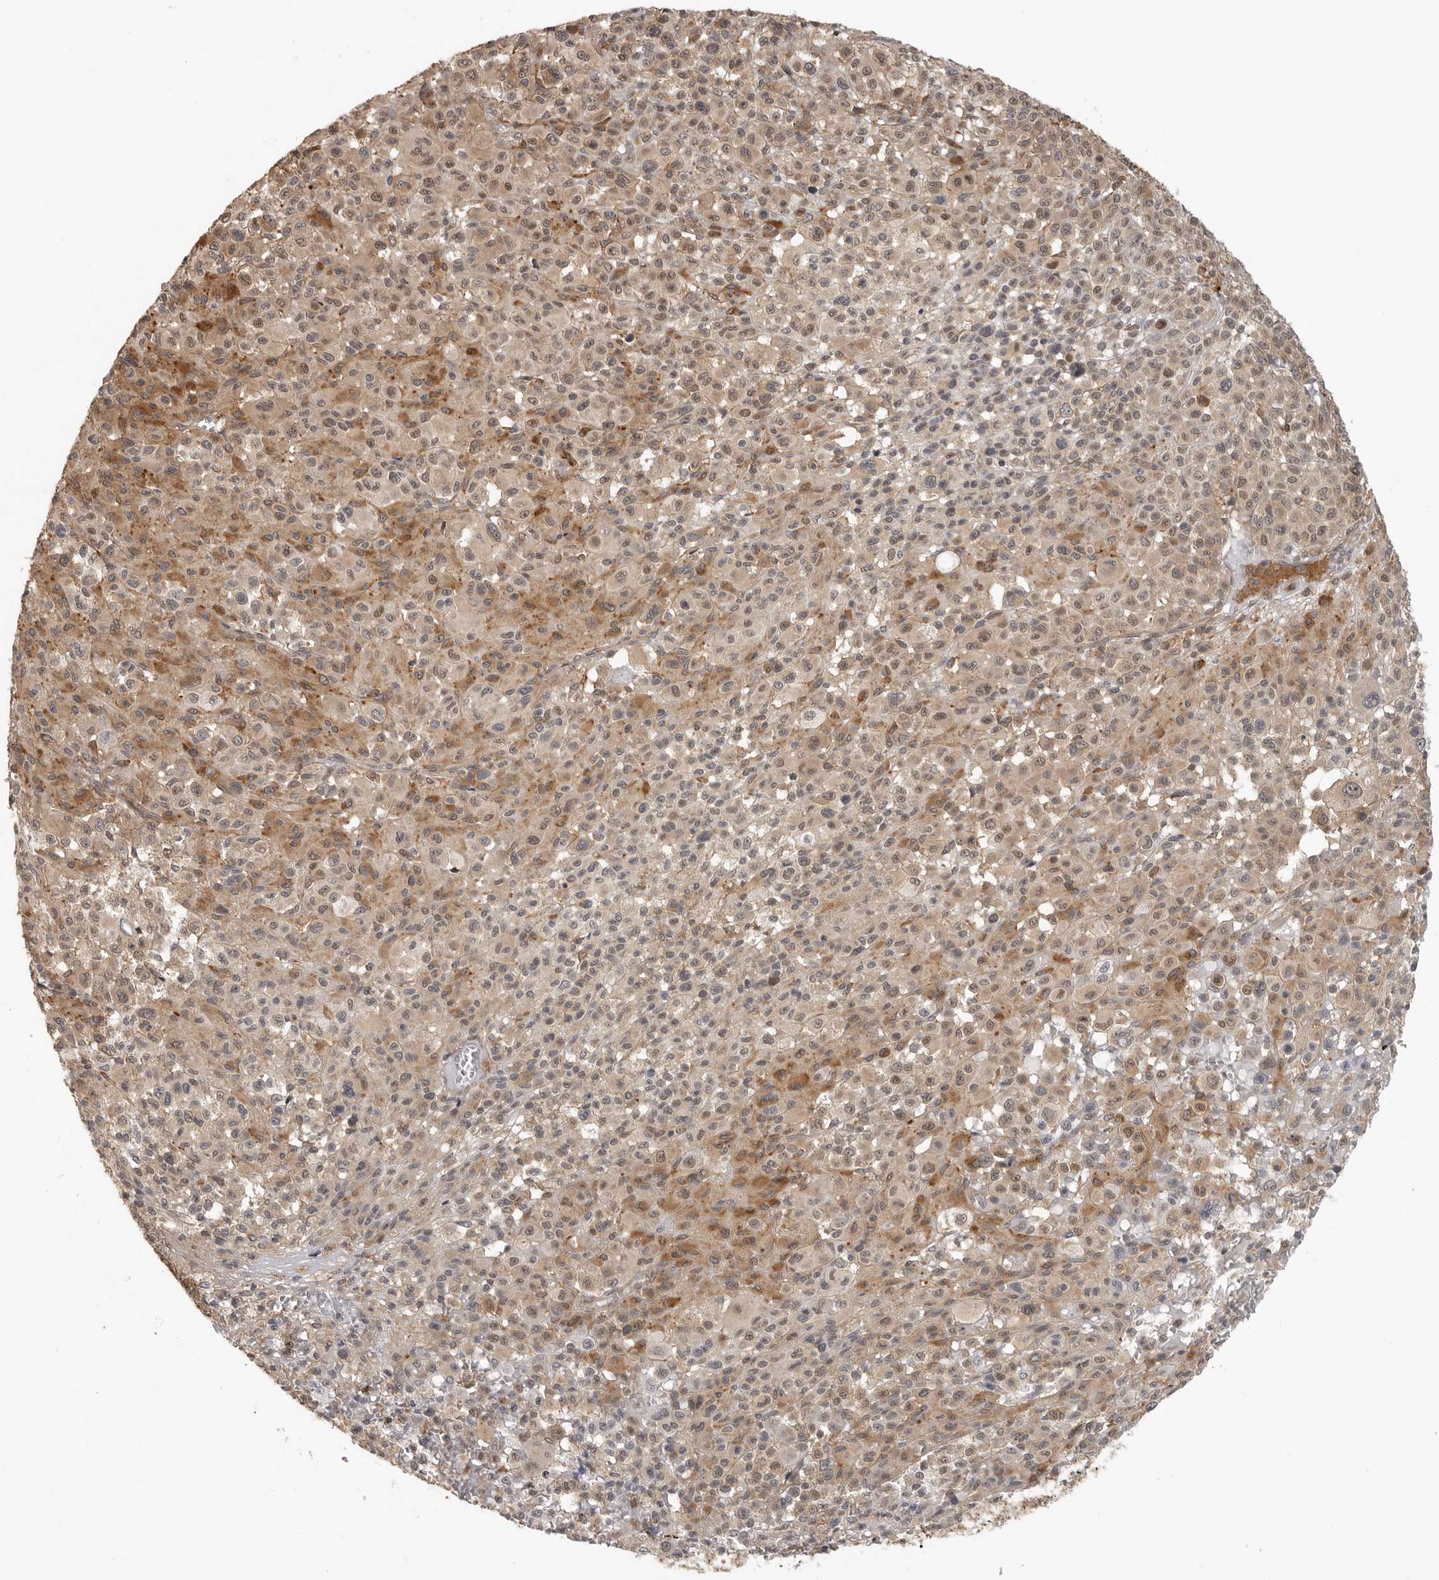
{"staining": {"intensity": "weak", "quantity": ">75%", "location": "cytoplasmic/membranous,nuclear"}, "tissue": "melanoma", "cell_type": "Tumor cells", "image_type": "cancer", "snomed": [{"axis": "morphology", "description": "Malignant melanoma, Metastatic site"}, {"axis": "topography", "description": "Skin"}], "caption": "IHC of human melanoma shows low levels of weak cytoplasmic/membranous and nuclear staining in approximately >75% of tumor cells.", "gene": "ERN1", "patient": {"sex": "female", "age": 74}}